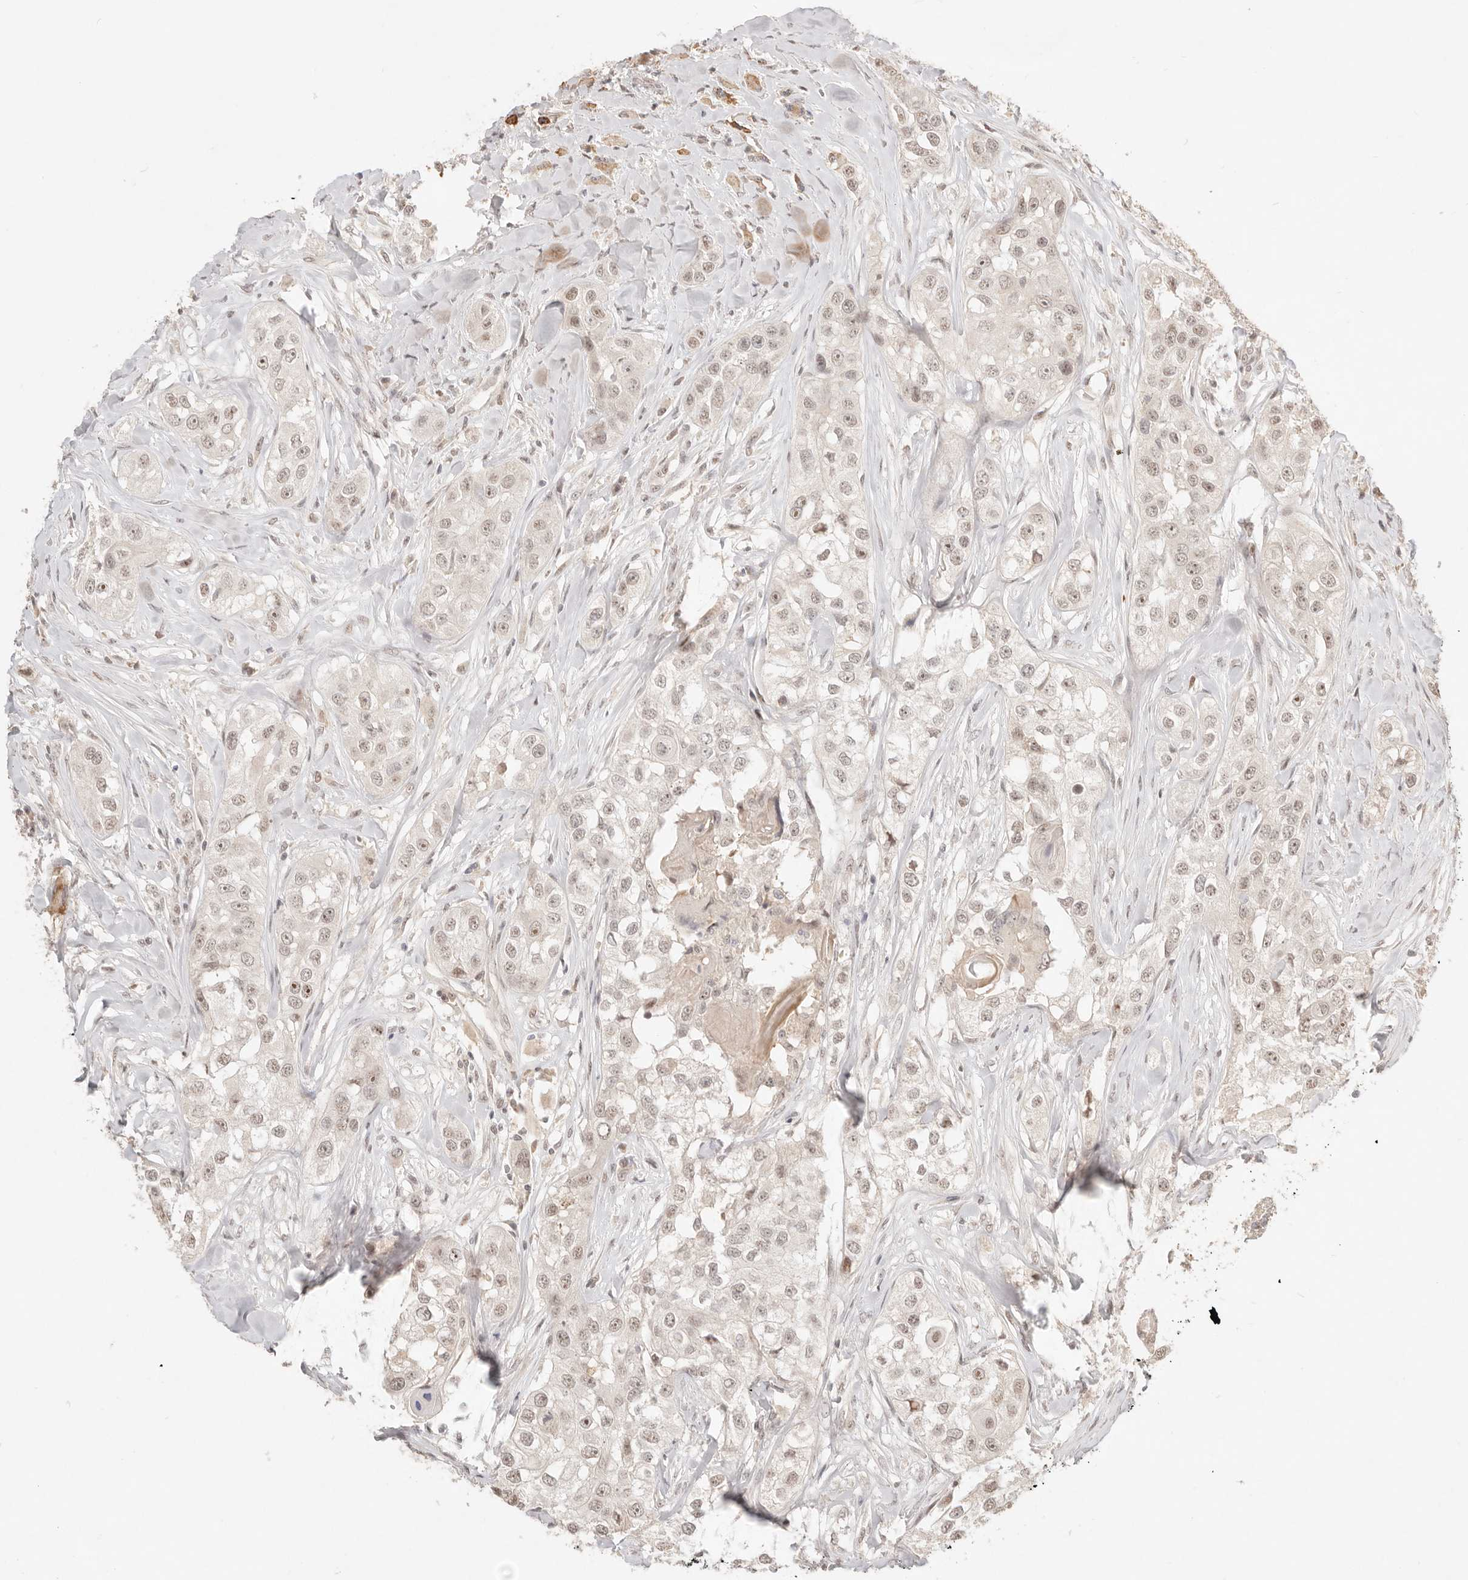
{"staining": {"intensity": "moderate", "quantity": ">75%", "location": "nuclear"}, "tissue": "head and neck cancer", "cell_type": "Tumor cells", "image_type": "cancer", "snomed": [{"axis": "morphology", "description": "Normal tissue, NOS"}, {"axis": "morphology", "description": "Squamous cell carcinoma, NOS"}, {"axis": "topography", "description": "Skeletal muscle"}, {"axis": "topography", "description": "Head-Neck"}], "caption": "DAB (3,3'-diaminobenzidine) immunohistochemical staining of human head and neck squamous cell carcinoma exhibits moderate nuclear protein positivity in approximately >75% of tumor cells.", "gene": "MEP1A", "patient": {"sex": "male", "age": 51}}